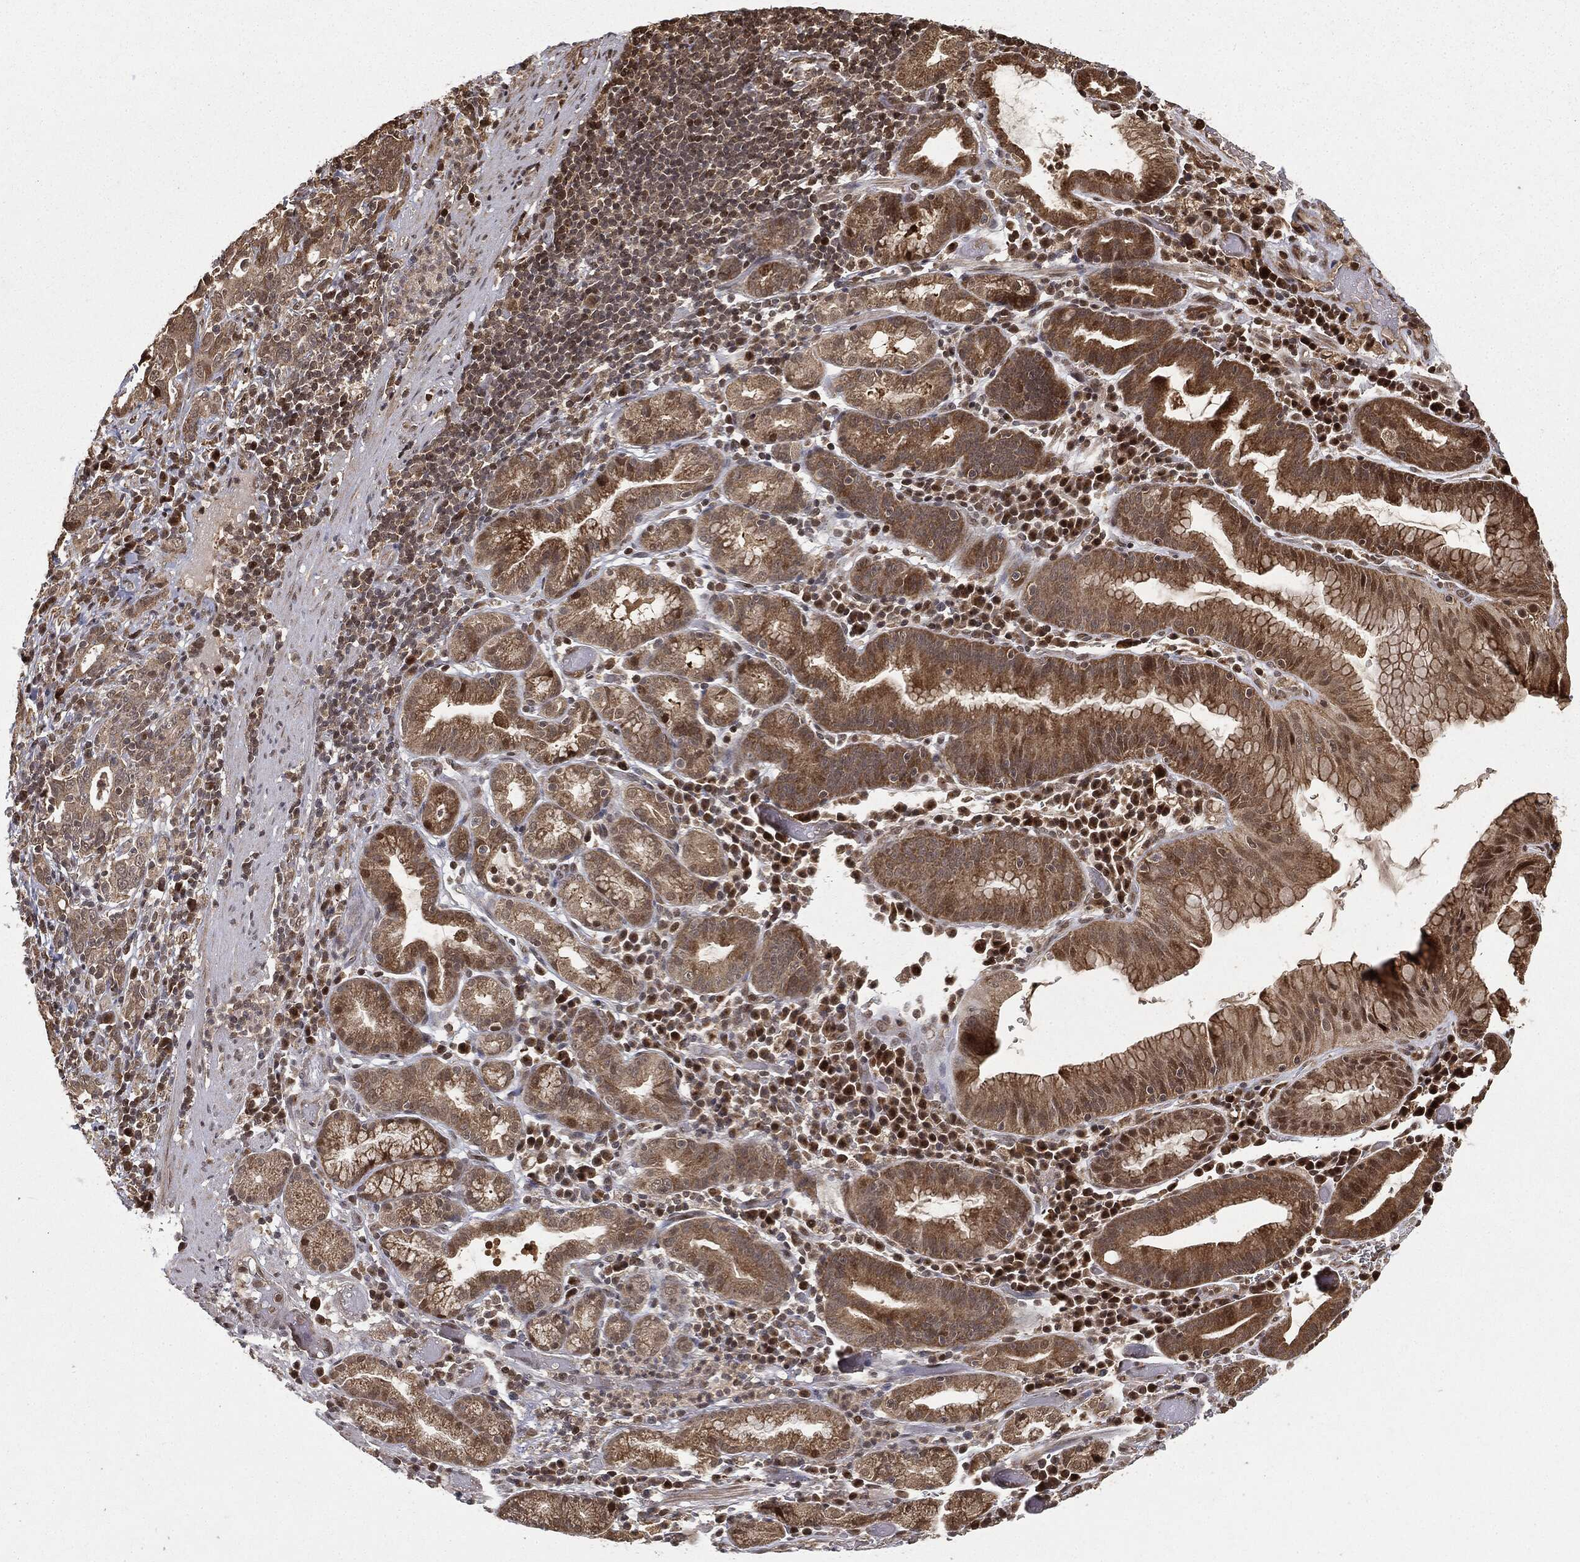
{"staining": {"intensity": "moderate", "quantity": "25%-75%", "location": "cytoplasmic/membranous"}, "tissue": "stomach cancer", "cell_type": "Tumor cells", "image_type": "cancer", "snomed": [{"axis": "morphology", "description": "Adenocarcinoma, NOS"}, {"axis": "topography", "description": "Stomach"}], "caption": "The immunohistochemical stain shows moderate cytoplasmic/membranous positivity in tumor cells of stomach cancer (adenocarcinoma) tissue.", "gene": "ZNHIT6", "patient": {"sex": "male", "age": 79}}